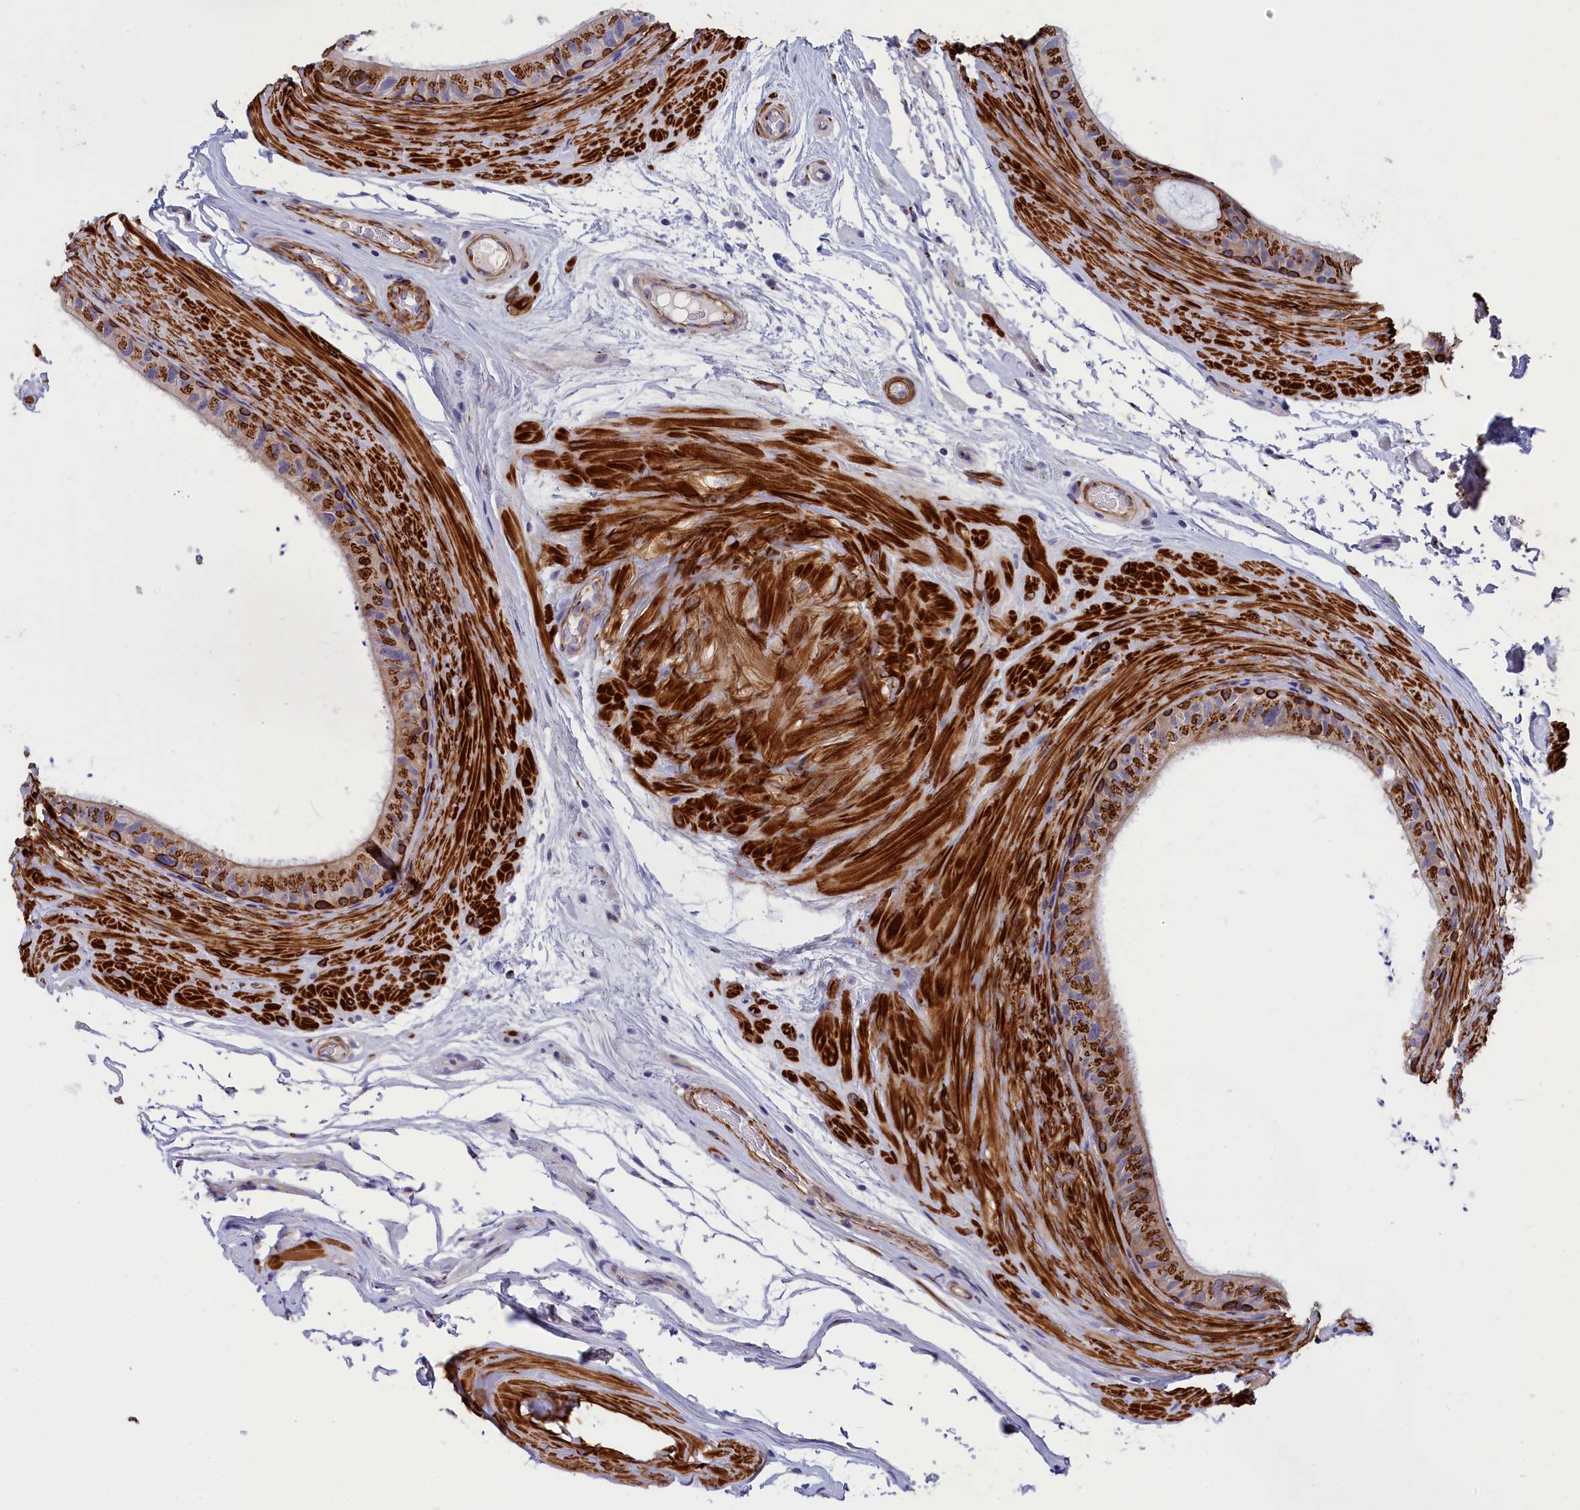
{"staining": {"intensity": "strong", "quantity": "25%-75%", "location": "cytoplasmic/membranous"}, "tissue": "epididymis", "cell_type": "Glandular cells", "image_type": "normal", "snomed": [{"axis": "morphology", "description": "Normal tissue, NOS"}, {"axis": "topography", "description": "Epididymis"}], "caption": "The histopathology image displays a brown stain indicating the presence of a protein in the cytoplasmic/membranous of glandular cells in epididymis.", "gene": "TUBGCP4", "patient": {"sex": "male", "age": 45}}